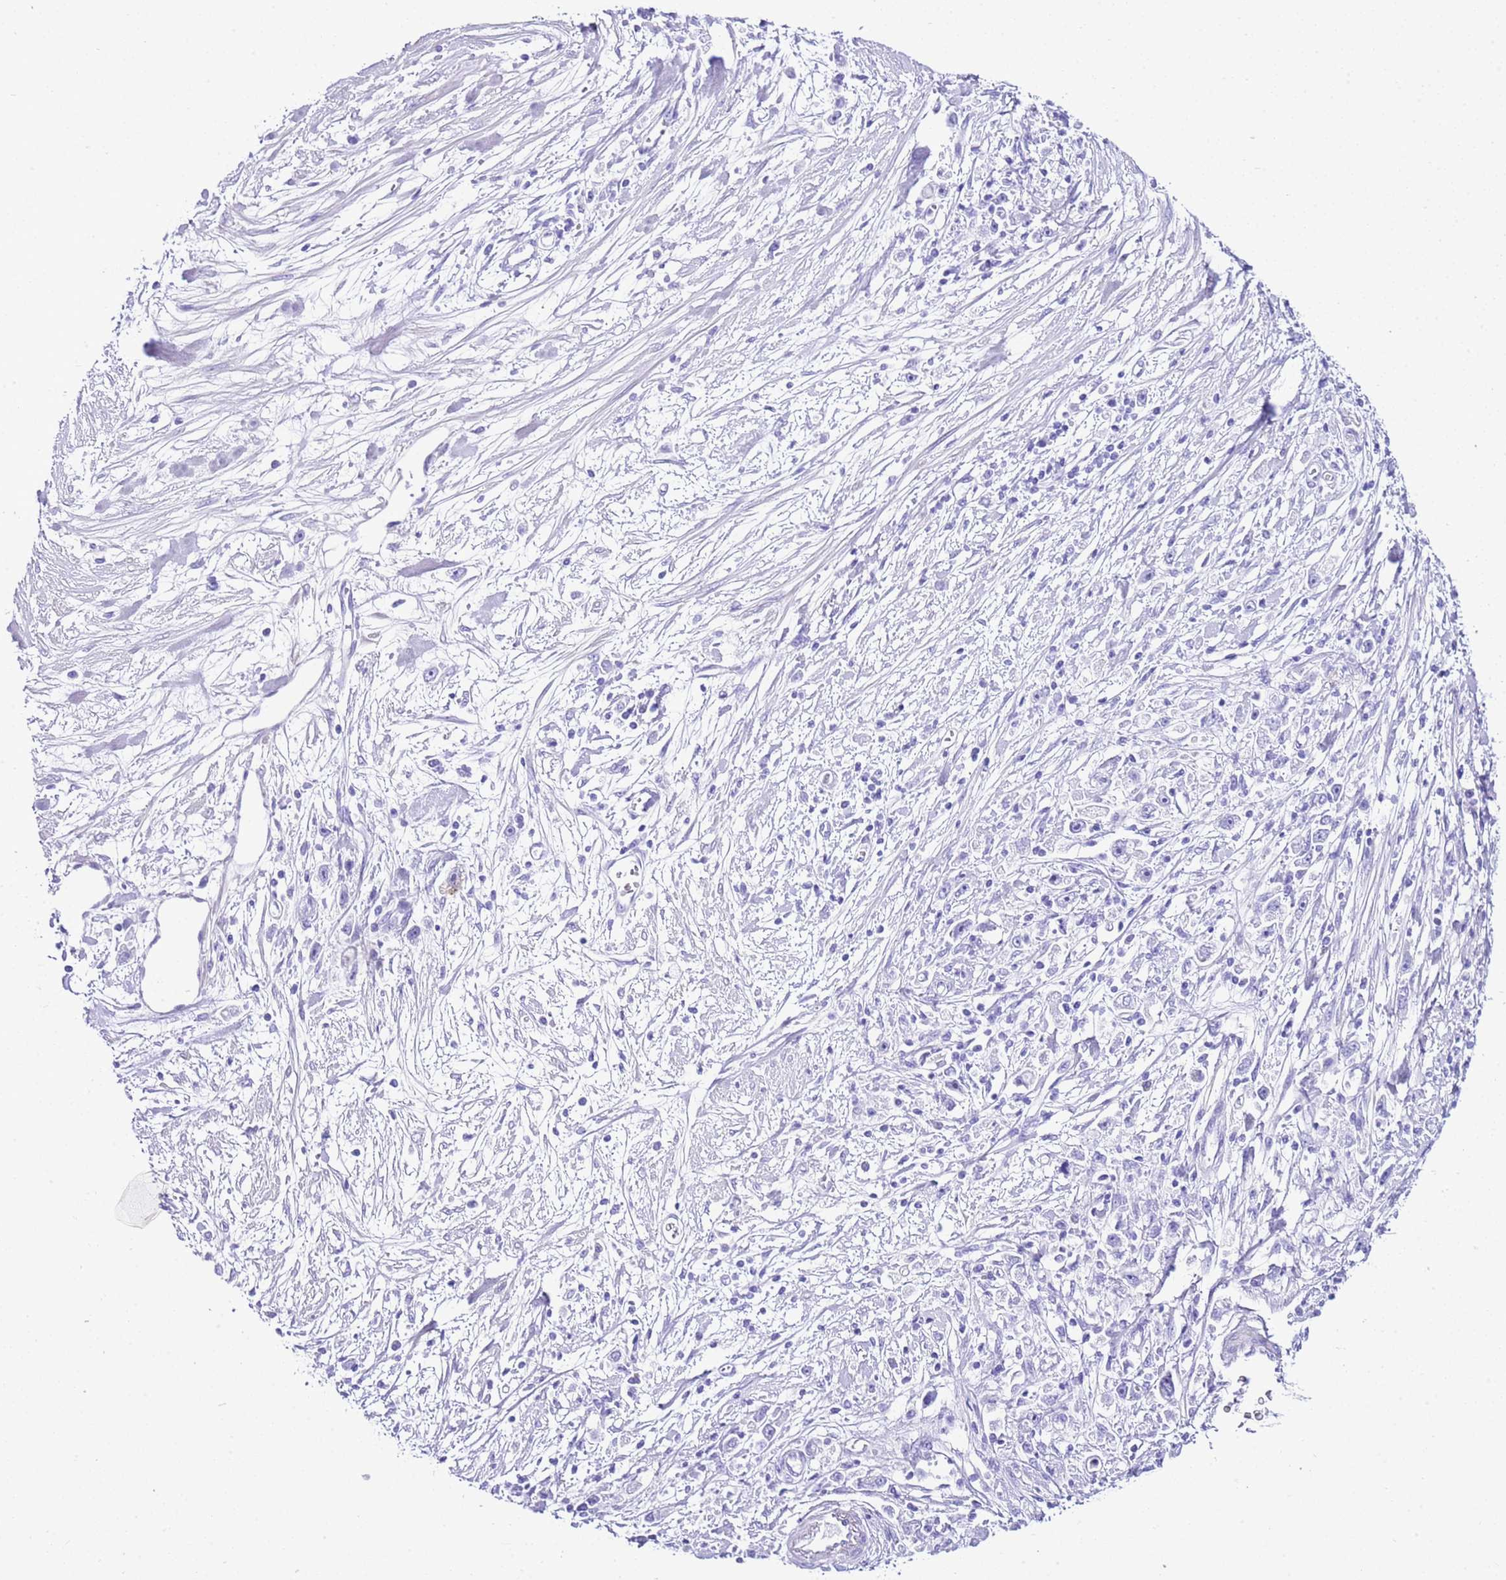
{"staining": {"intensity": "negative", "quantity": "none", "location": "none"}, "tissue": "stomach cancer", "cell_type": "Tumor cells", "image_type": "cancer", "snomed": [{"axis": "morphology", "description": "Adenocarcinoma, NOS"}, {"axis": "topography", "description": "Stomach"}], "caption": "IHC histopathology image of neoplastic tissue: human adenocarcinoma (stomach) stained with DAB reveals no significant protein positivity in tumor cells.", "gene": "KCNC1", "patient": {"sex": "female", "age": 59}}